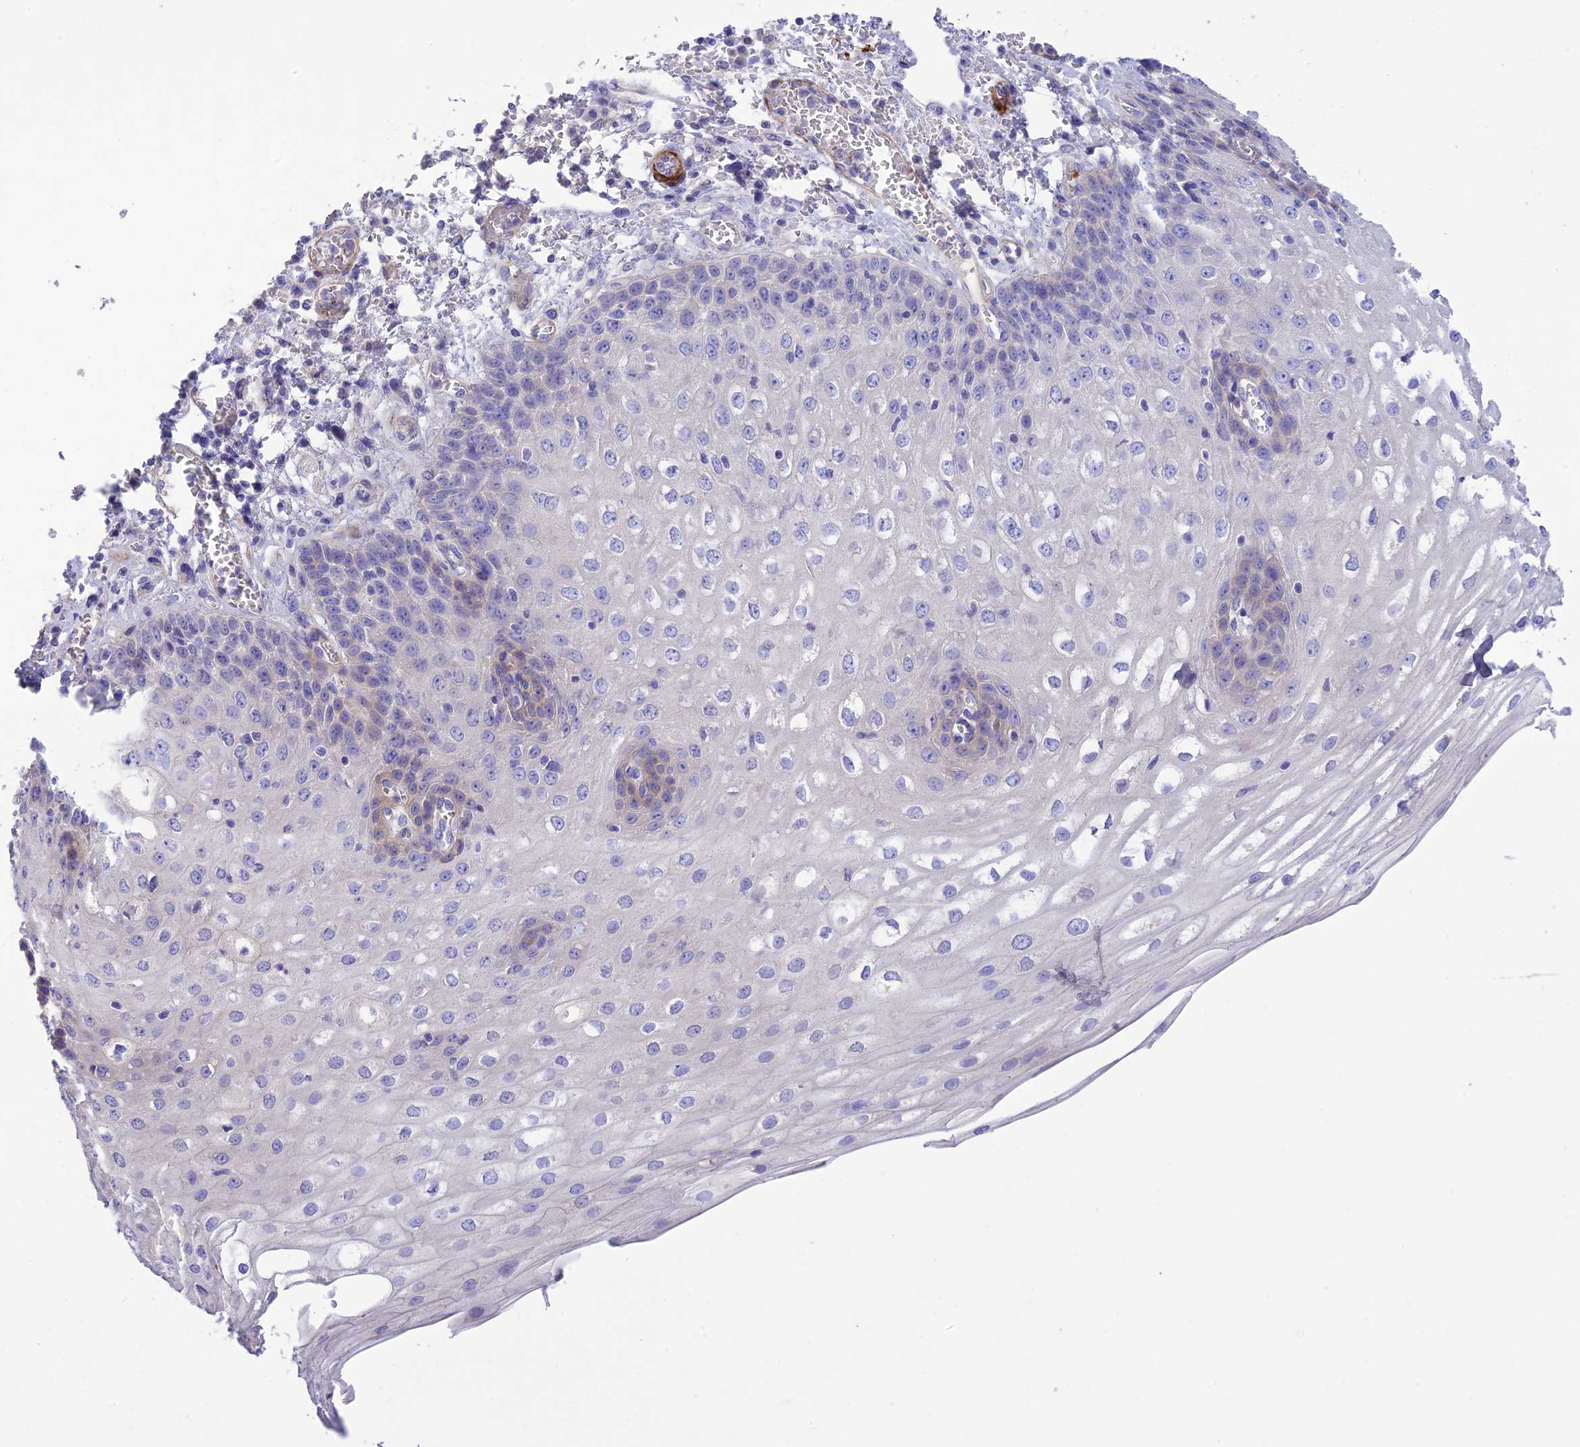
{"staining": {"intensity": "weak", "quantity": "<25%", "location": "cytoplasmic/membranous"}, "tissue": "esophagus", "cell_type": "Squamous epithelial cells", "image_type": "normal", "snomed": [{"axis": "morphology", "description": "Normal tissue, NOS"}, {"axis": "topography", "description": "Esophagus"}], "caption": "Immunohistochemistry (IHC) image of benign esophagus stained for a protein (brown), which displays no expression in squamous epithelial cells. (DAB (3,3'-diaminobenzidine) immunohistochemistry (IHC), high magnification).", "gene": "FRA10AC1", "patient": {"sex": "male", "age": 81}}